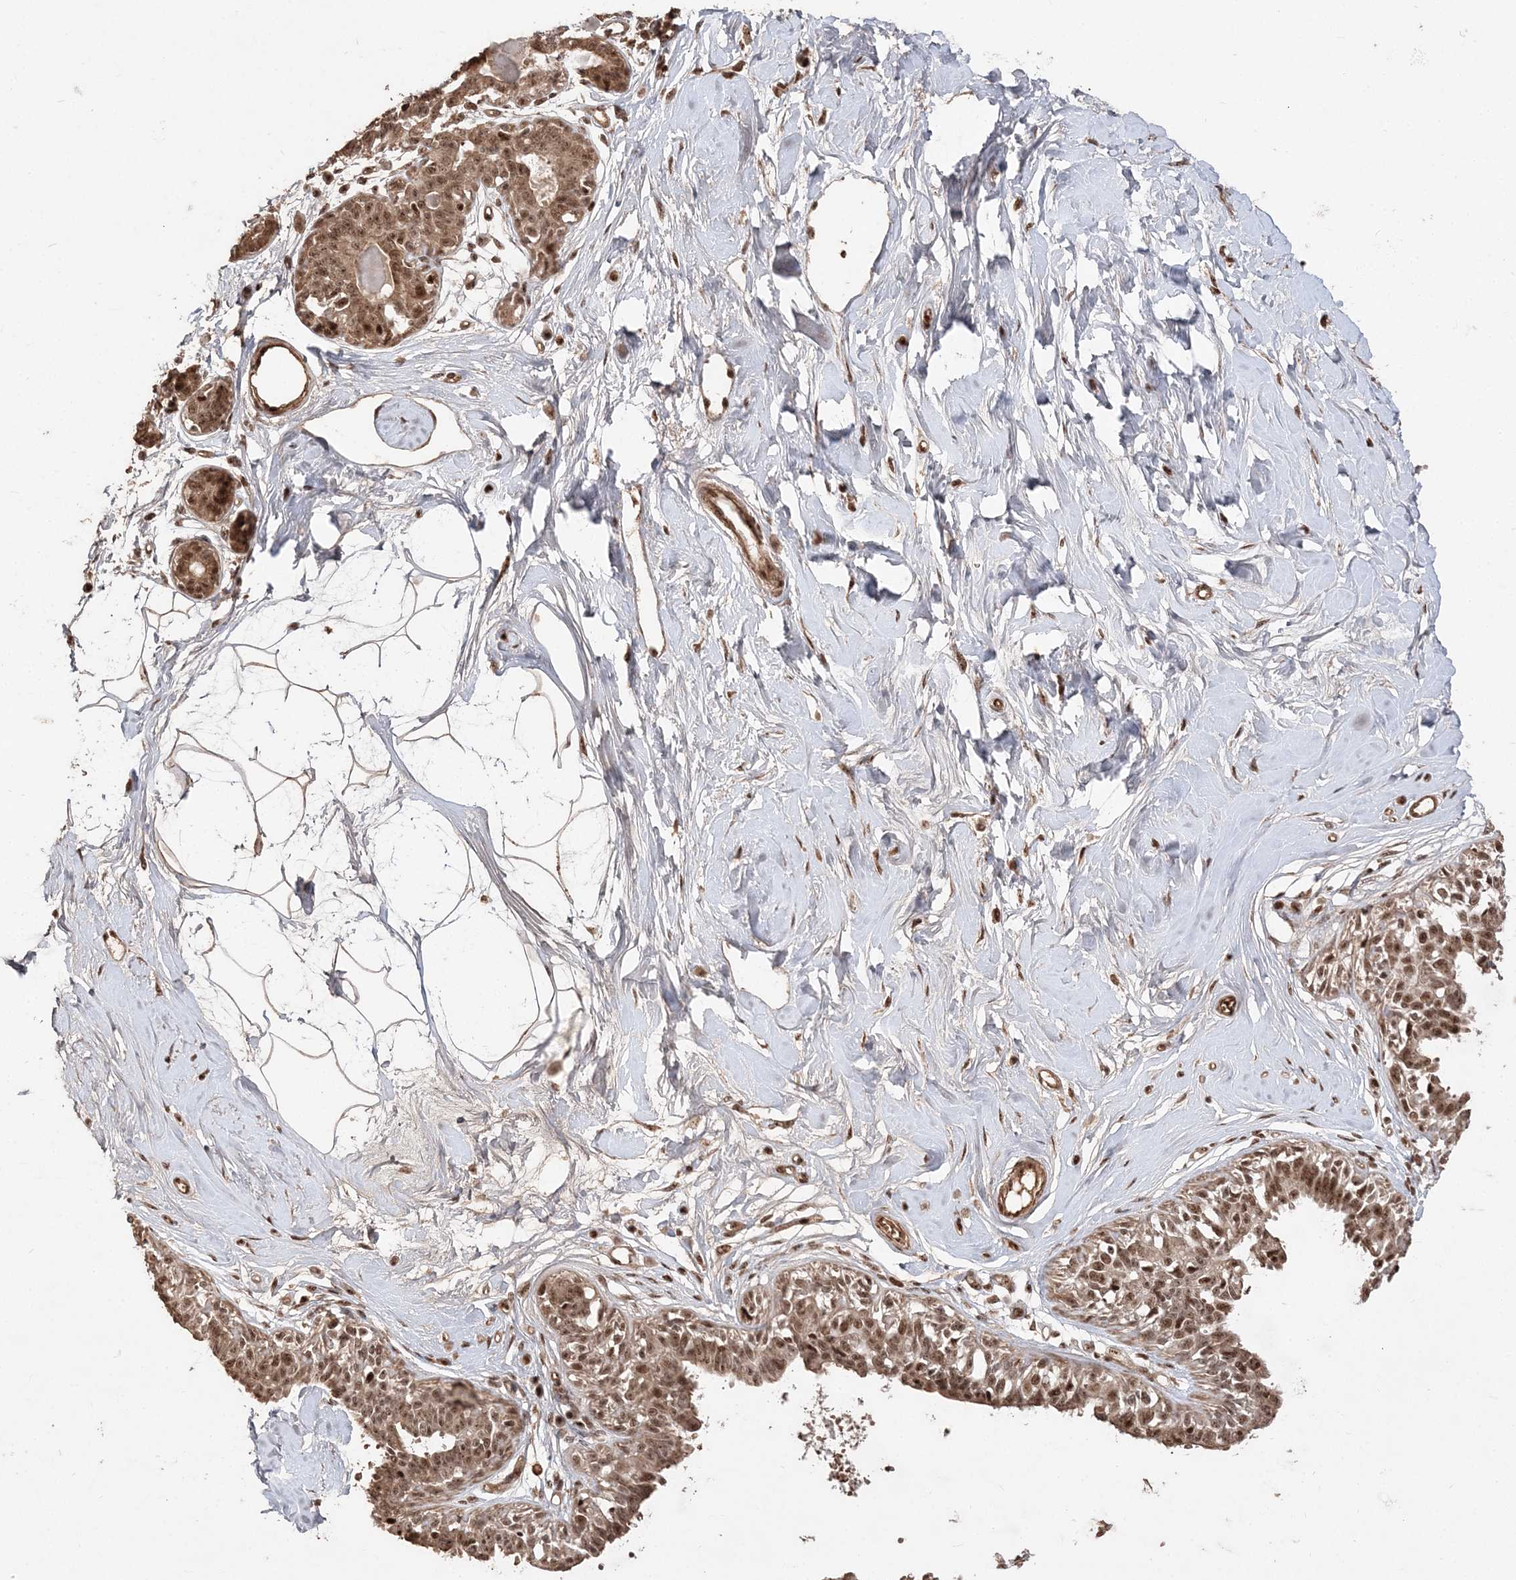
{"staining": {"intensity": "strong", "quantity": ">75%", "location": "cytoplasmic/membranous,nuclear"}, "tissue": "breast", "cell_type": "Adipocytes", "image_type": "normal", "snomed": [{"axis": "morphology", "description": "Normal tissue, NOS"}, {"axis": "topography", "description": "Breast"}], "caption": "An immunohistochemistry (IHC) histopathology image of benign tissue is shown. Protein staining in brown shows strong cytoplasmic/membranous,nuclear positivity in breast within adipocytes.", "gene": "RBM17", "patient": {"sex": "female", "age": 45}}